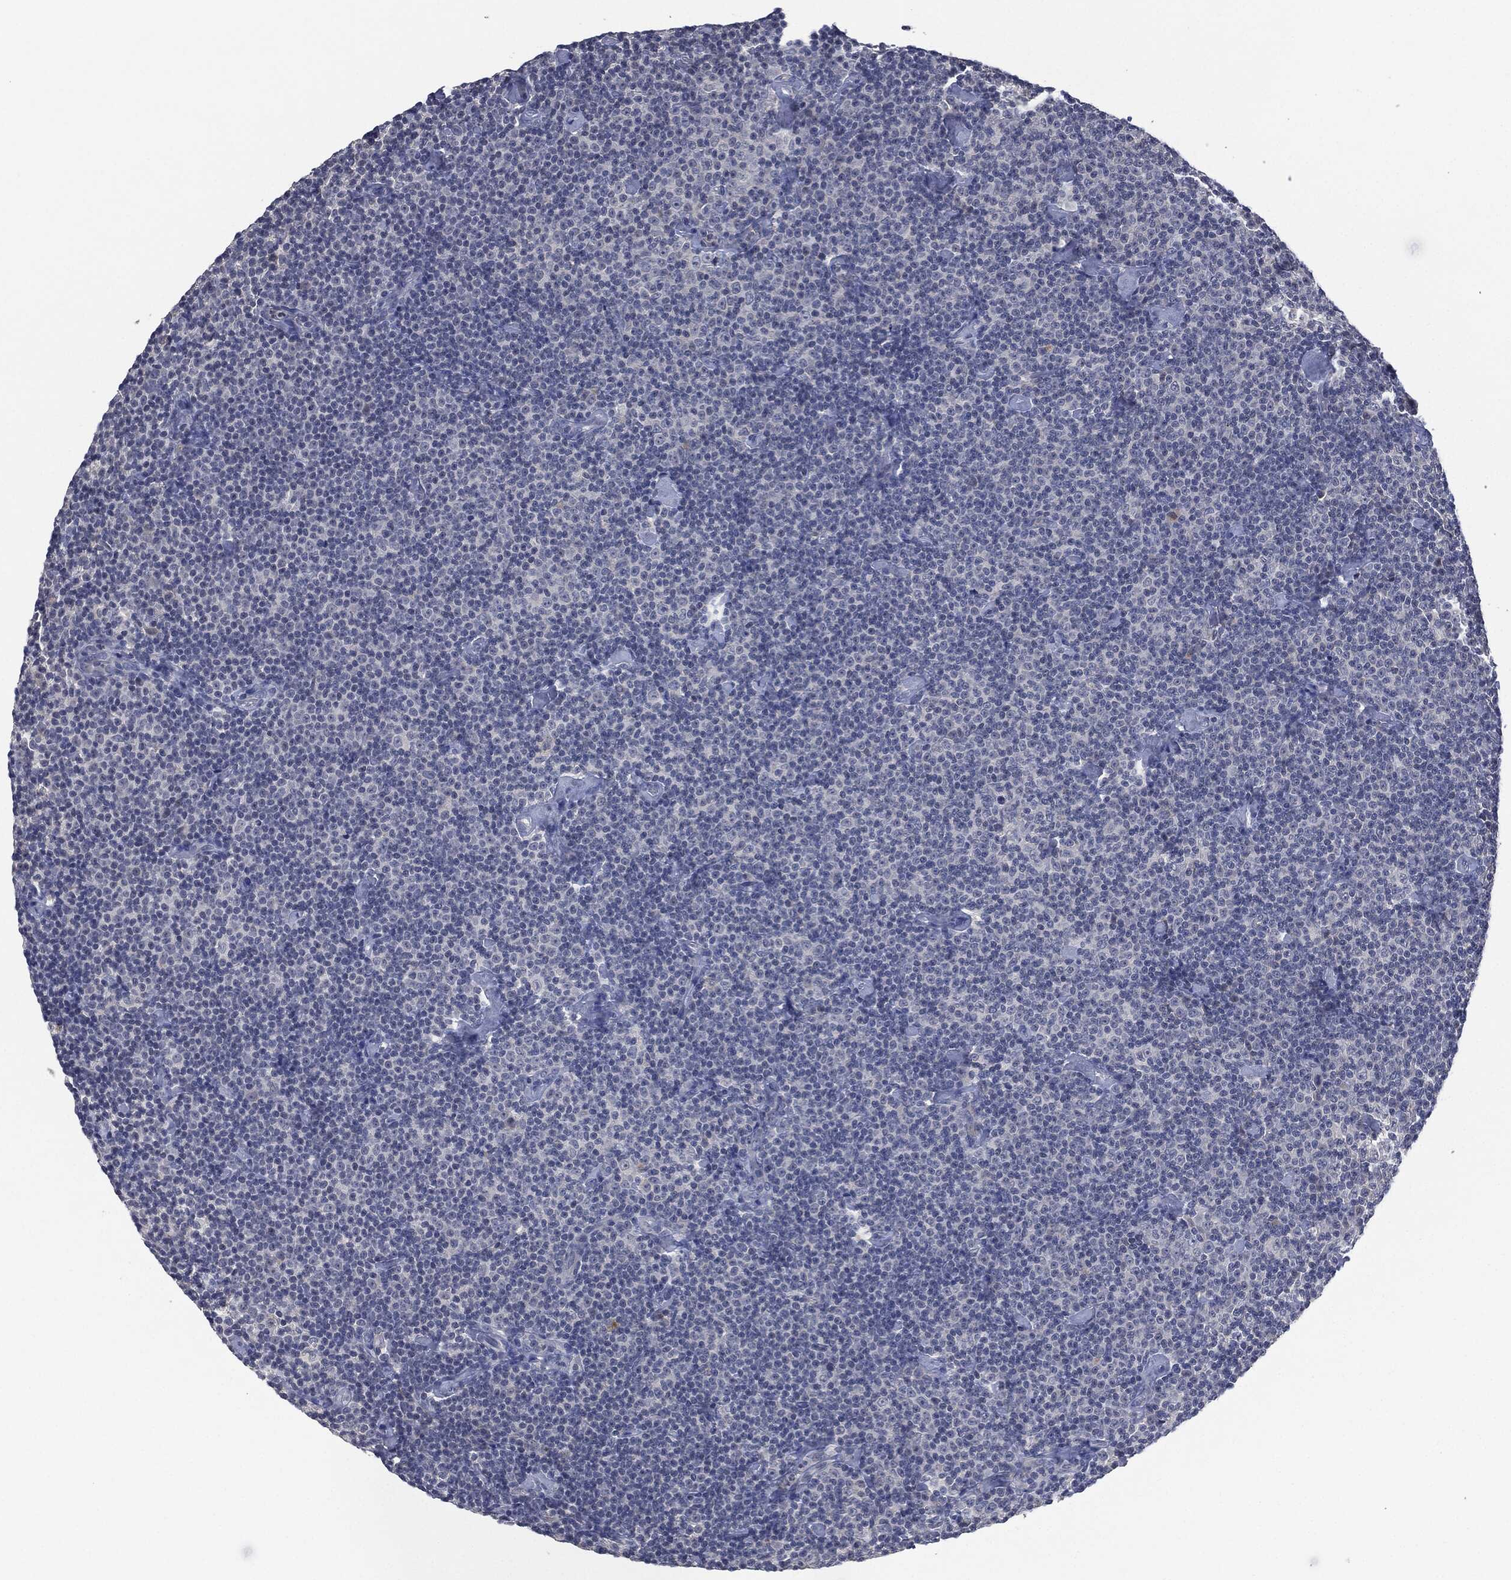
{"staining": {"intensity": "negative", "quantity": "none", "location": "none"}, "tissue": "lymphoma", "cell_type": "Tumor cells", "image_type": "cancer", "snomed": [{"axis": "morphology", "description": "Malignant lymphoma, non-Hodgkin's type, Low grade"}, {"axis": "topography", "description": "Lymph node"}], "caption": "Tumor cells are negative for protein expression in human lymphoma. (Brightfield microscopy of DAB IHC at high magnification).", "gene": "IL1RN", "patient": {"sex": "male", "age": 81}}